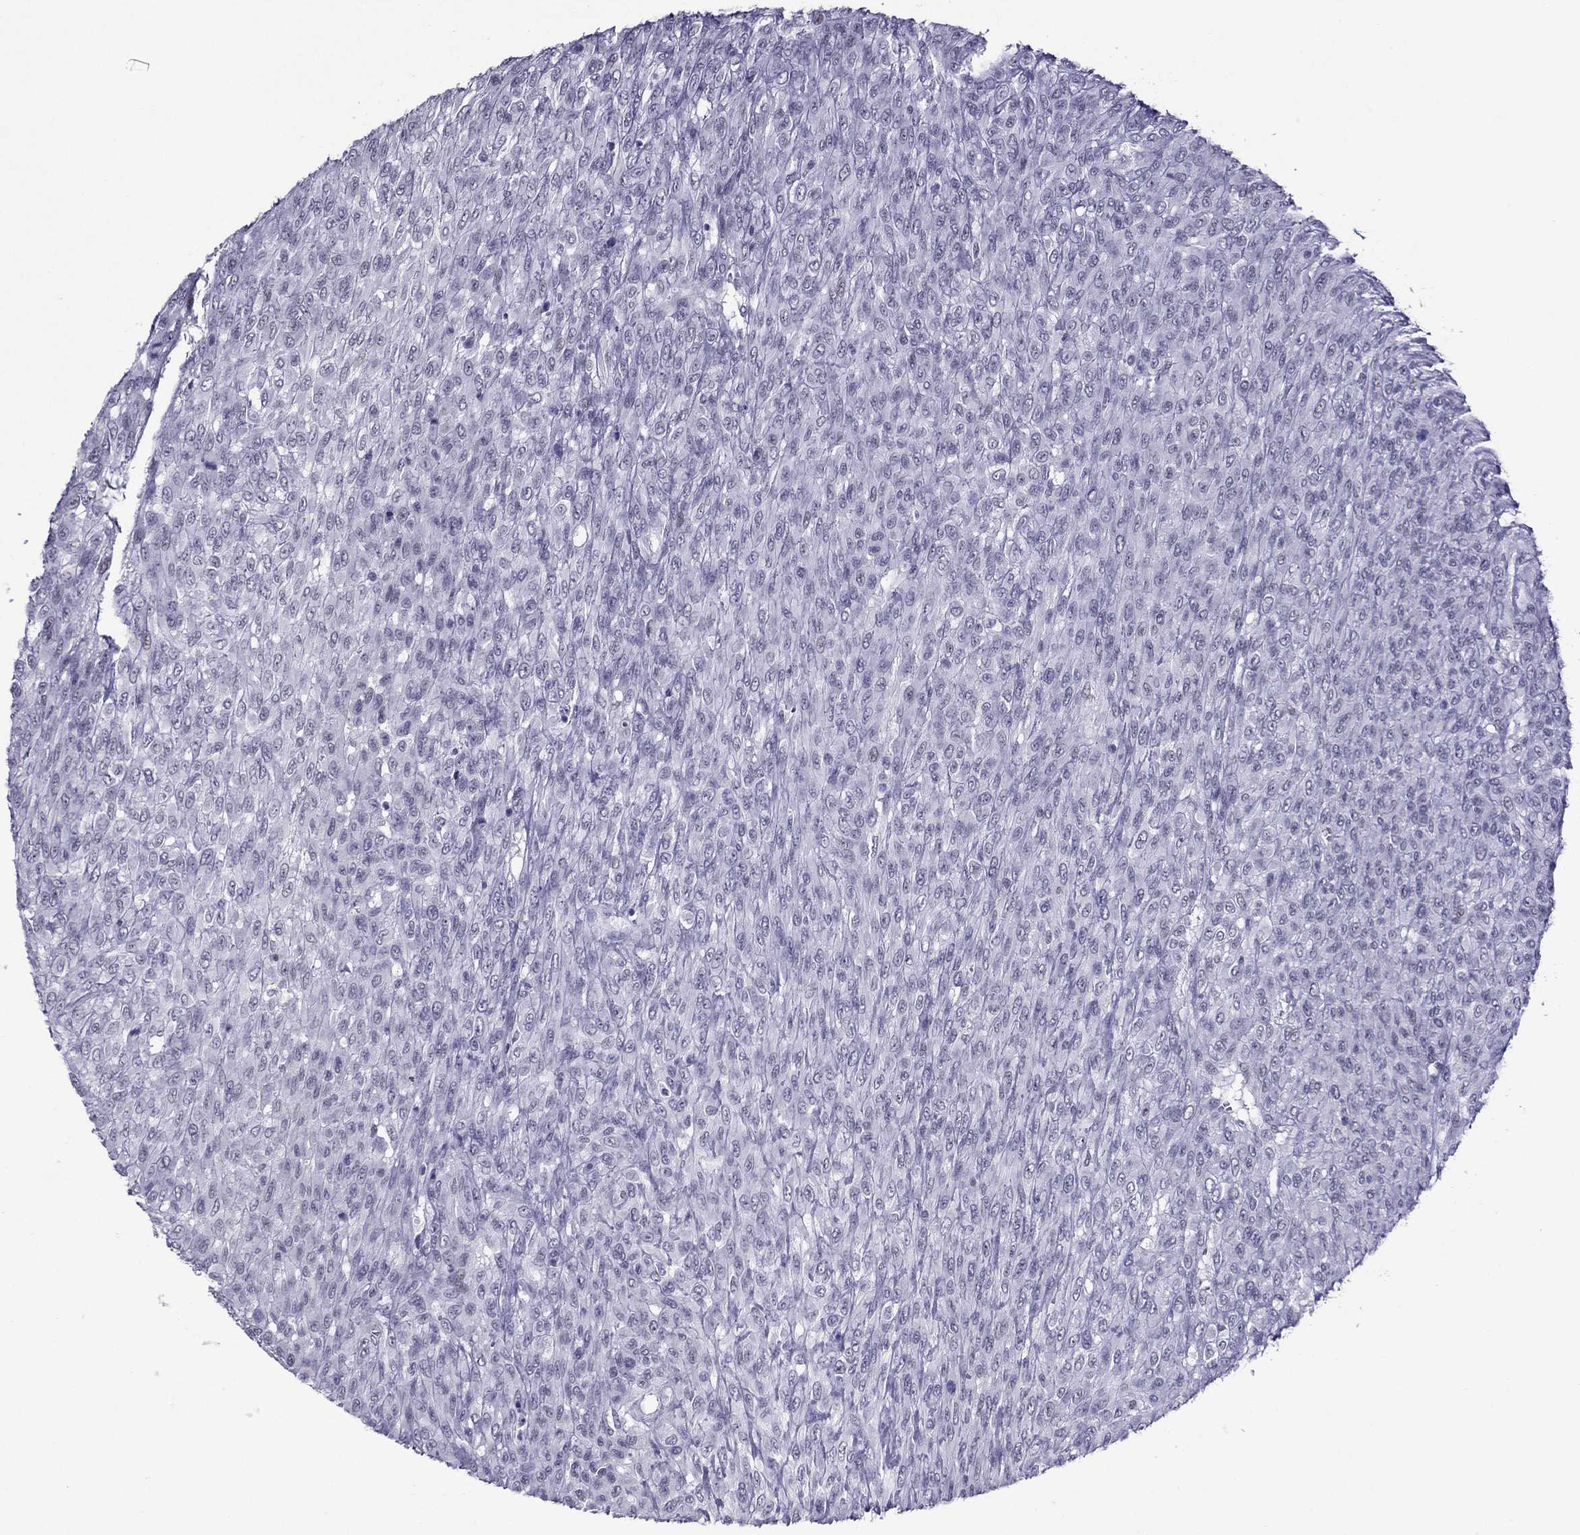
{"staining": {"intensity": "negative", "quantity": "none", "location": "none"}, "tissue": "renal cancer", "cell_type": "Tumor cells", "image_type": "cancer", "snomed": [{"axis": "morphology", "description": "Adenocarcinoma, NOS"}, {"axis": "topography", "description": "Kidney"}], "caption": "DAB (3,3'-diaminobenzidine) immunohistochemical staining of renal cancer reveals no significant expression in tumor cells.", "gene": "ZNF646", "patient": {"sex": "male", "age": 58}}